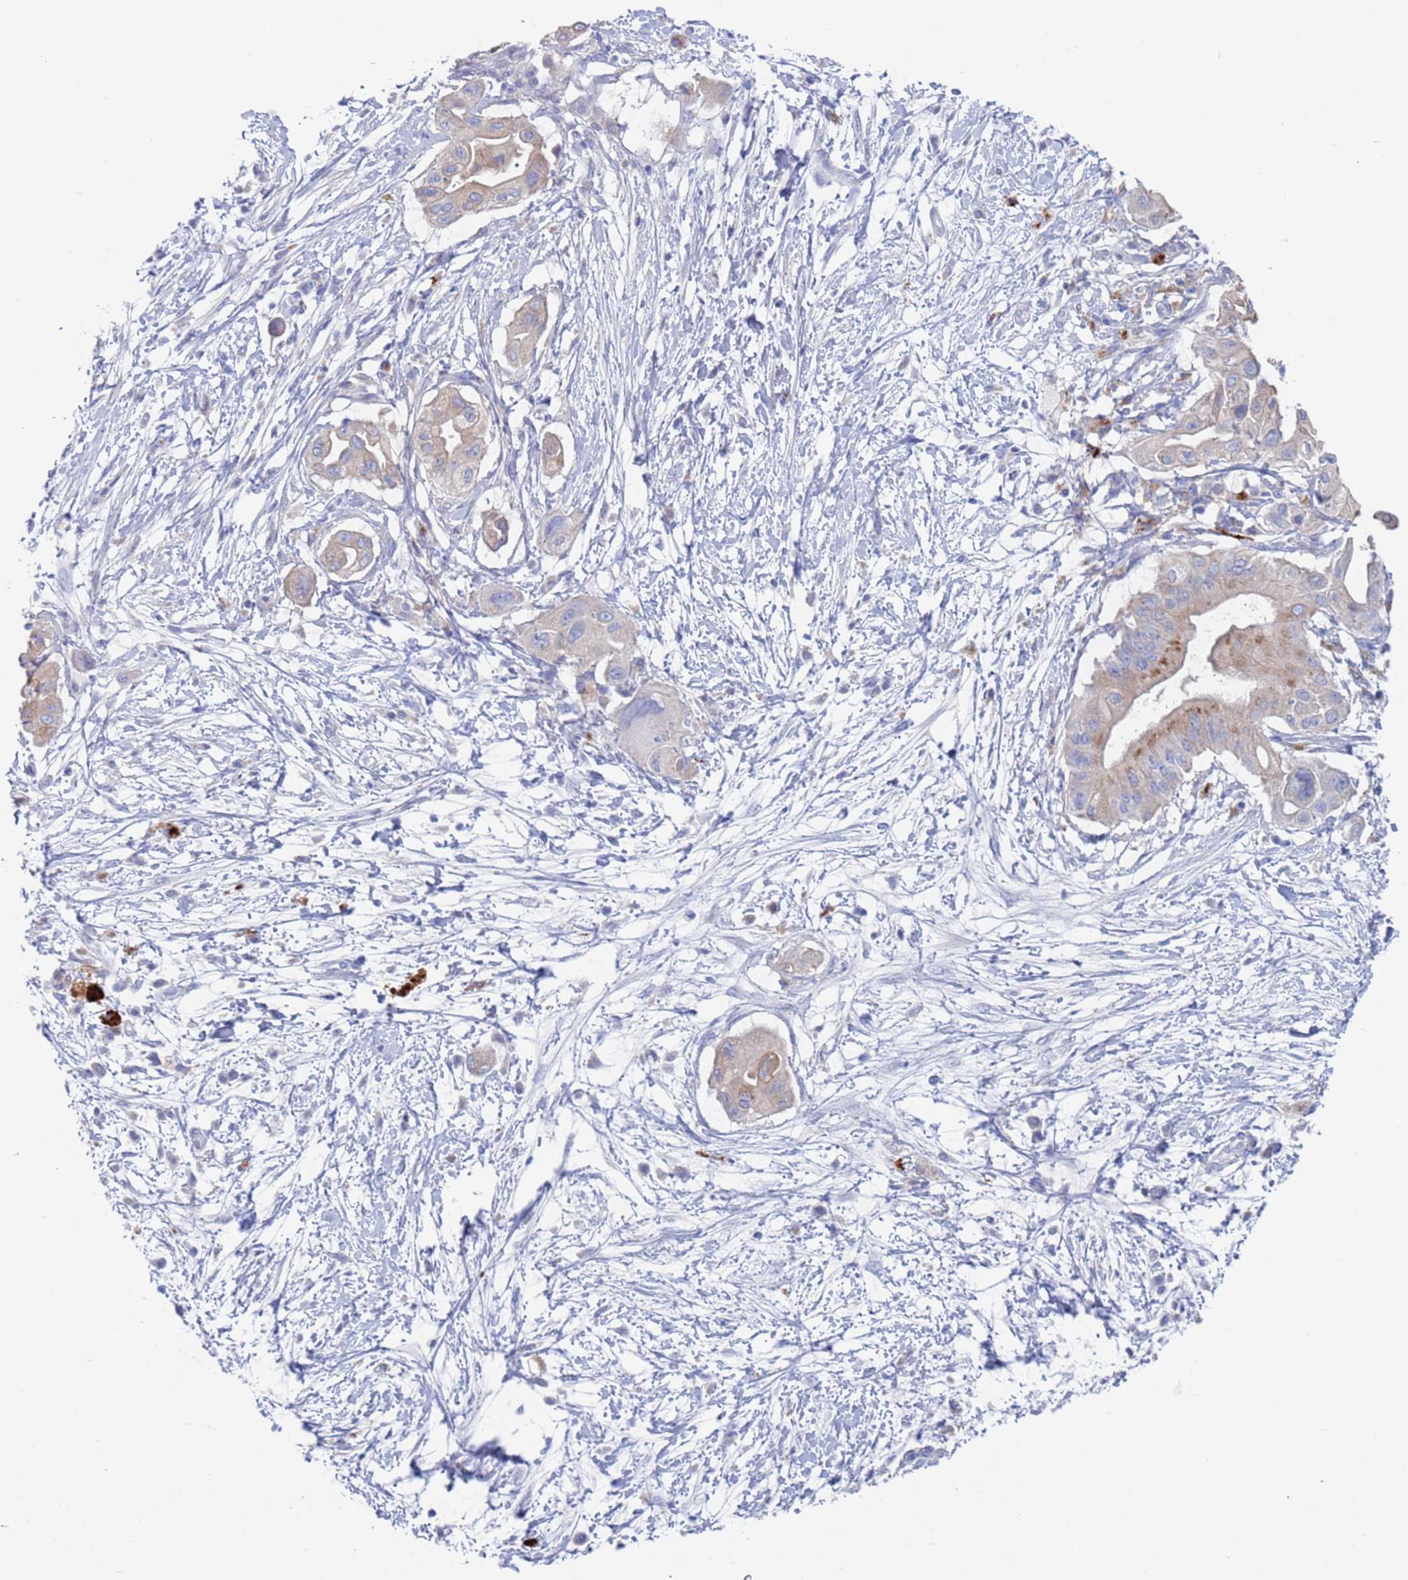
{"staining": {"intensity": "moderate", "quantity": "25%-75%", "location": "cytoplasmic/membranous"}, "tissue": "pancreatic cancer", "cell_type": "Tumor cells", "image_type": "cancer", "snomed": [{"axis": "morphology", "description": "Adenocarcinoma, NOS"}, {"axis": "topography", "description": "Pancreas"}], "caption": "Adenocarcinoma (pancreatic) tissue displays moderate cytoplasmic/membranous positivity in approximately 25%-75% of tumor cells", "gene": "FUCA1", "patient": {"sex": "male", "age": 68}}